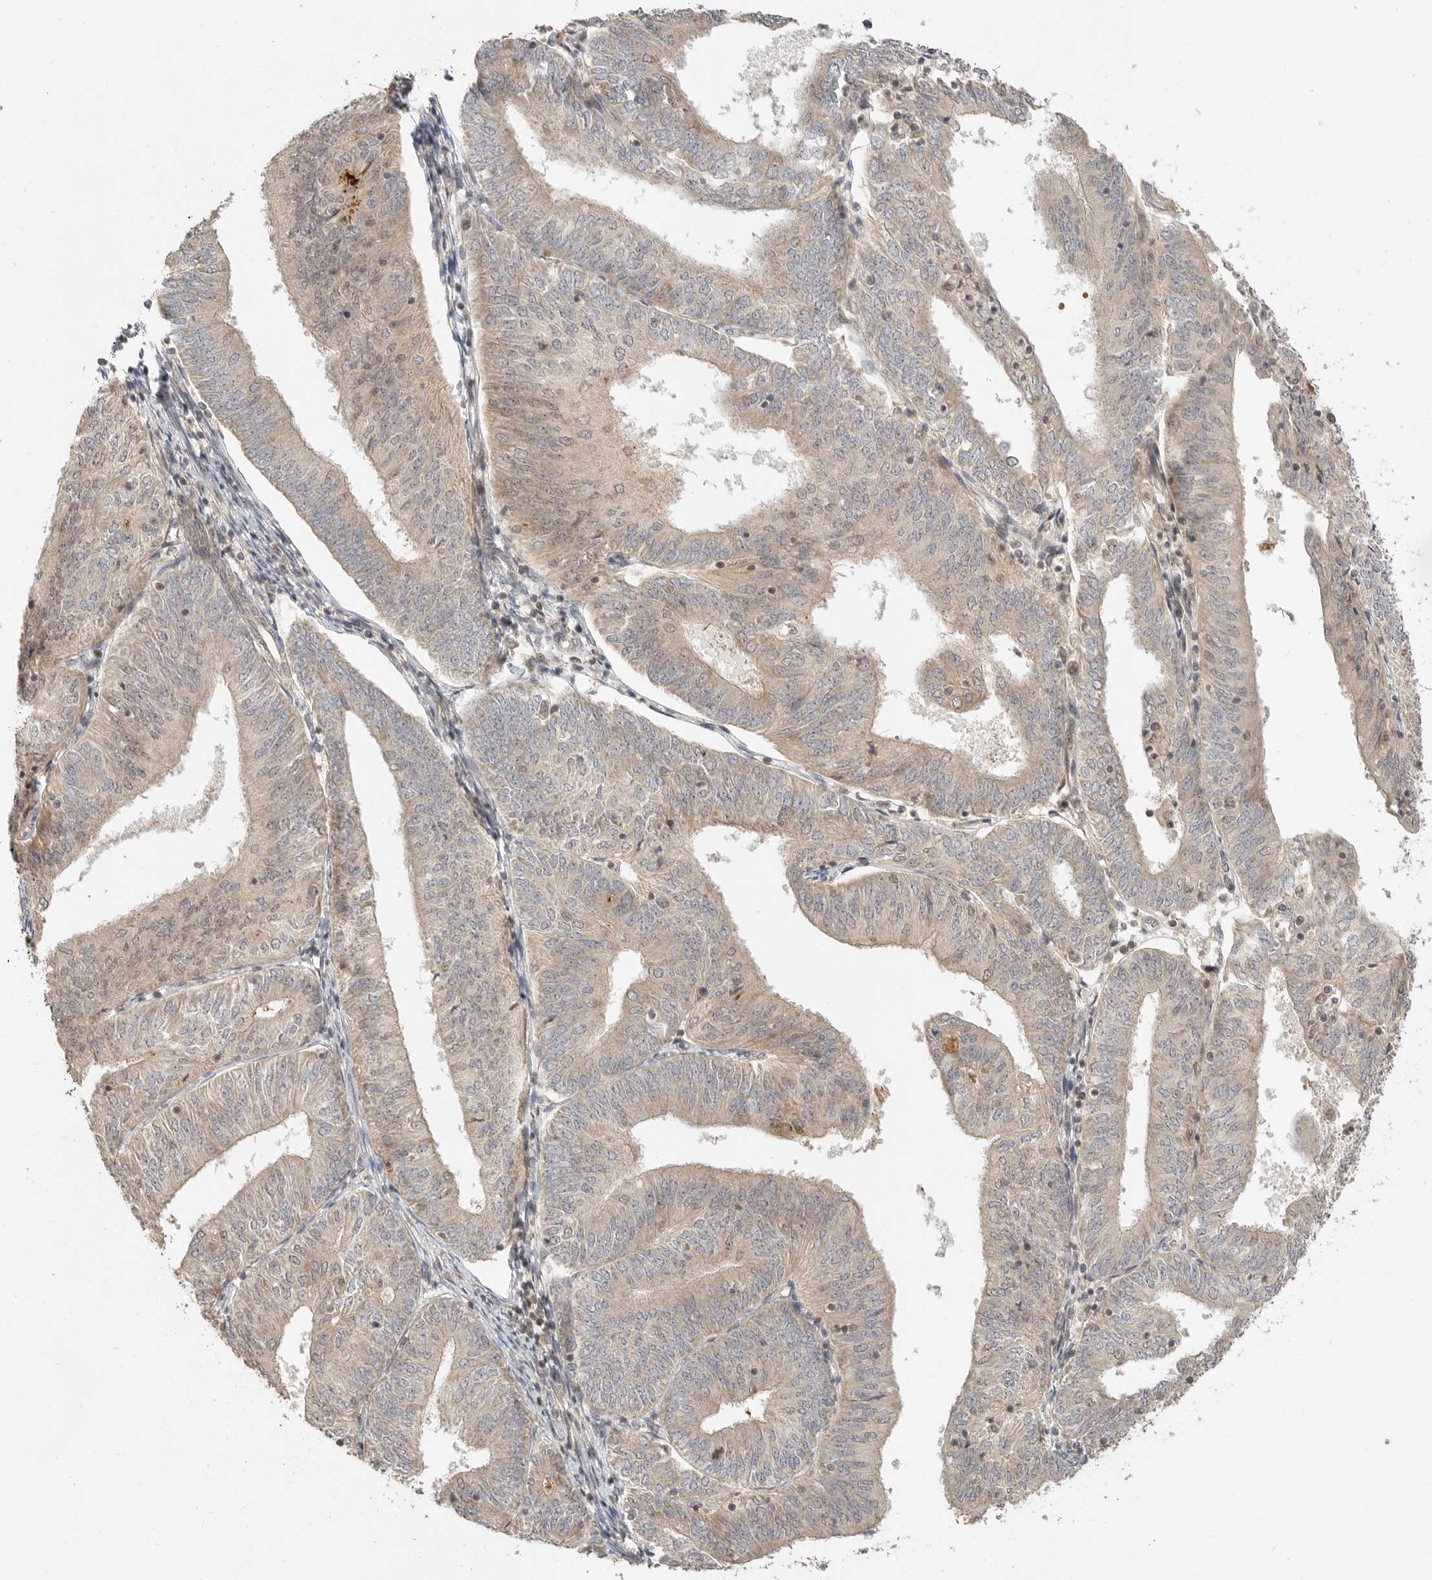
{"staining": {"intensity": "weak", "quantity": "25%-75%", "location": "cytoplasmic/membranous"}, "tissue": "endometrial cancer", "cell_type": "Tumor cells", "image_type": "cancer", "snomed": [{"axis": "morphology", "description": "Adenocarcinoma, NOS"}, {"axis": "topography", "description": "Endometrium"}], "caption": "Immunohistochemistry (IHC) of human endometrial adenocarcinoma displays low levels of weak cytoplasmic/membranous staining in approximately 25%-75% of tumor cells.", "gene": "ALKAL1", "patient": {"sex": "female", "age": 58}}